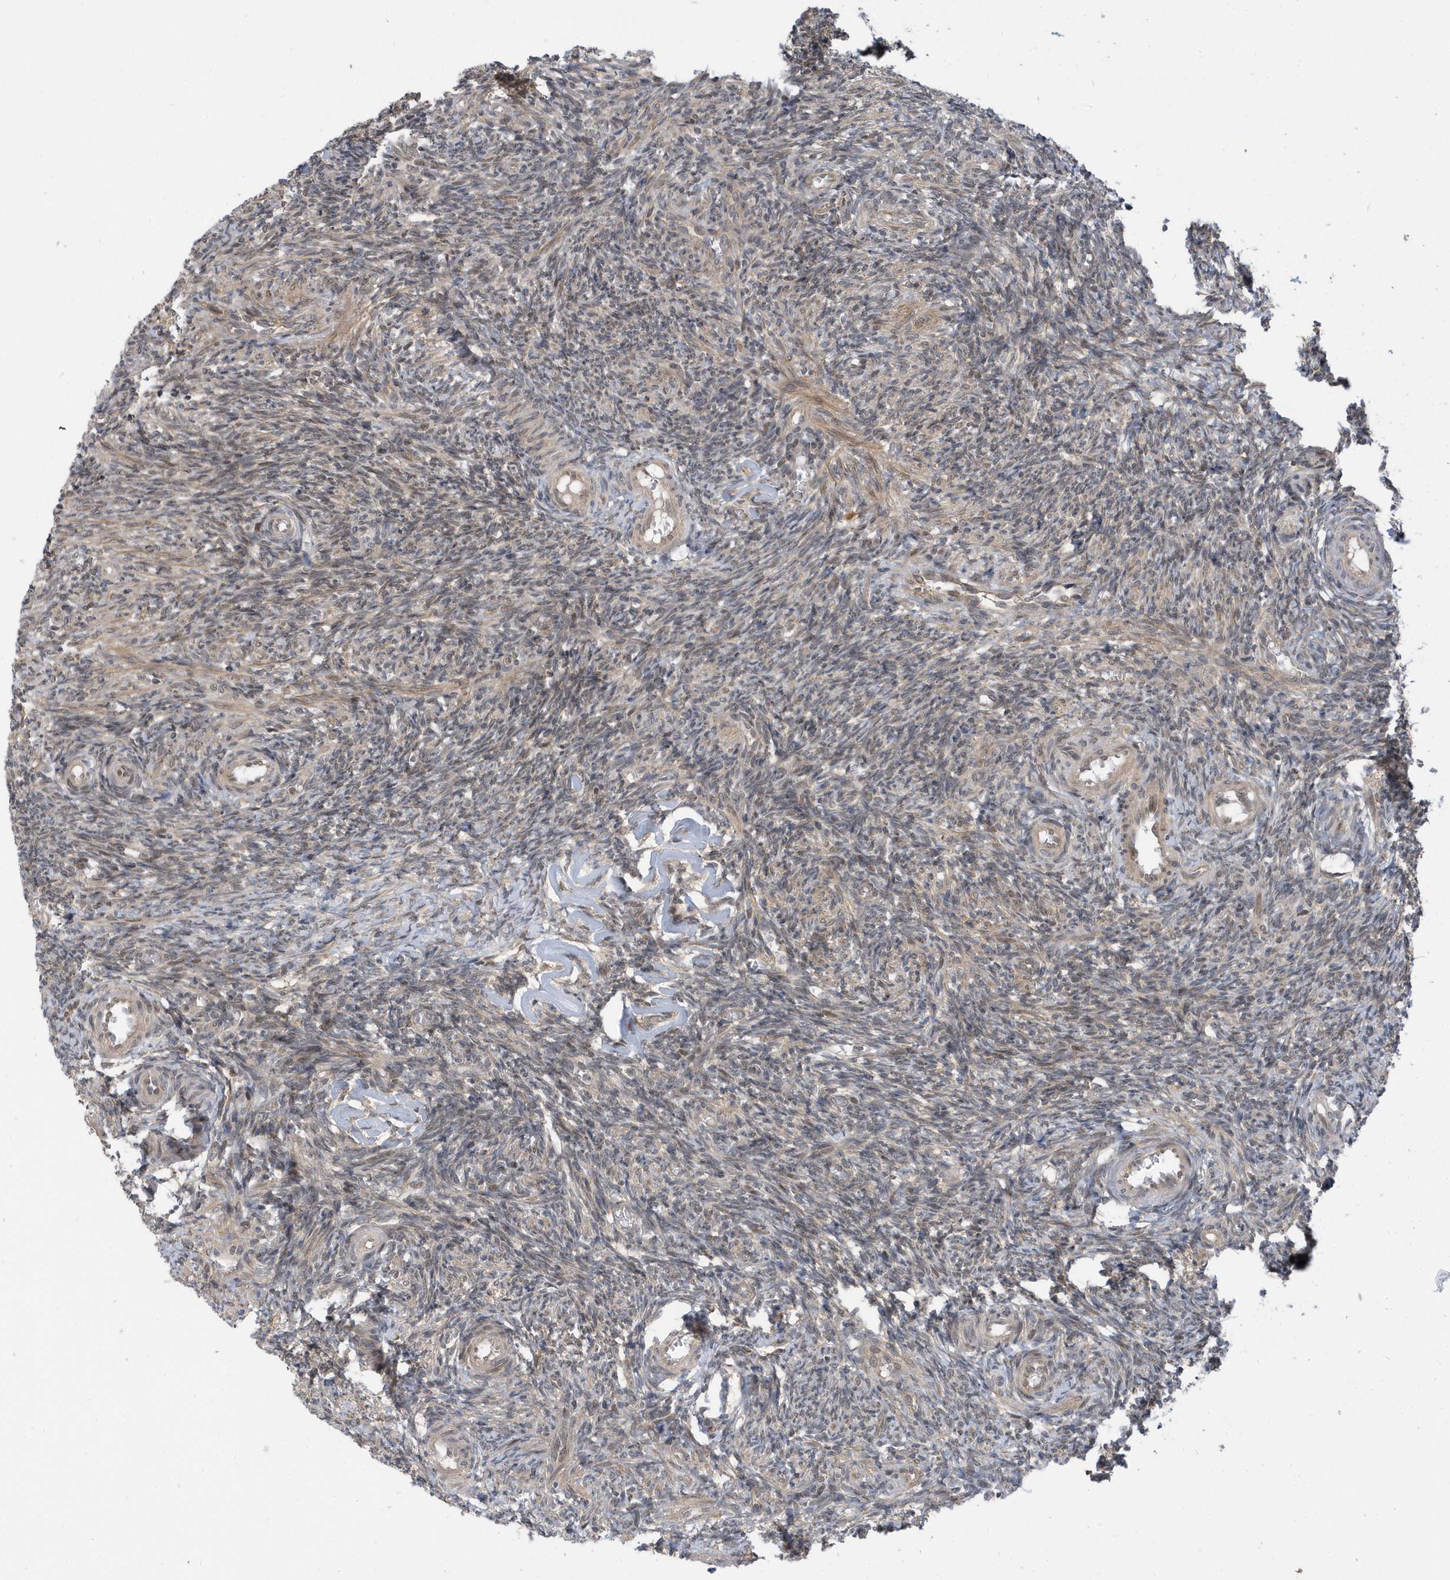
{"staining": {"intensity": "weak", "quantity": "25%-75%", "location": "cytoplasmic/membranous"}, "tissue": "ovary", "cell_type": "Ovarian stroma cells", "image_type": "normal", "snomed": [{"axis": "morphology", "description": "Normal tissue, NOS"}, {"axis": "topography", "description": "Ovary"}], "caption": "High-power microscopy captured an IHC micrograph of benign ovary, revealing weak cytoplasmic/membranous positivity in approximately 25%-75% of ovarian stroma cells.", "gene": "USP53", "patient": {"sex": "female", "age": 27}}